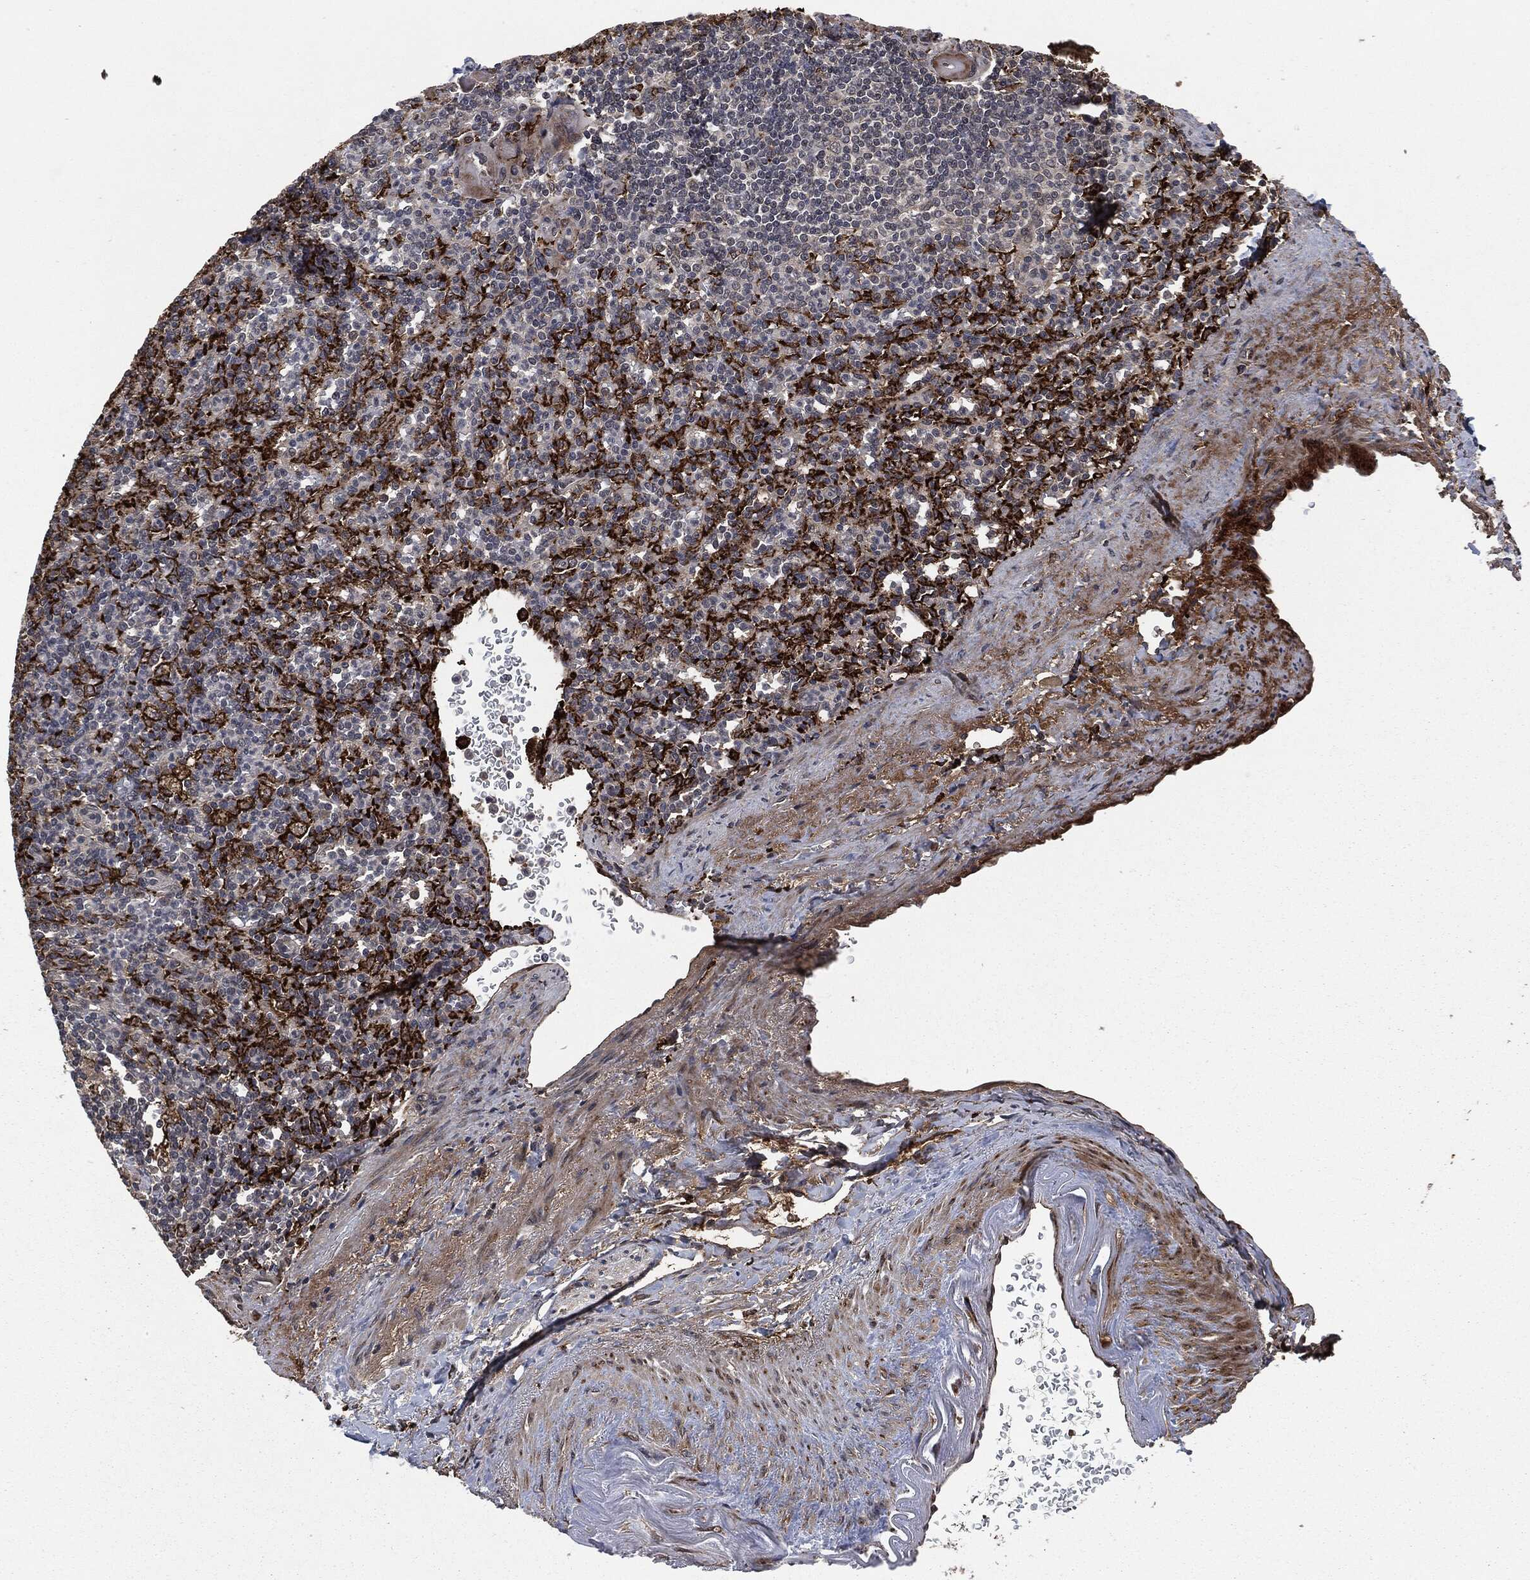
{"staining": {"intensity": "negative", "quantity": "none", "location": "none"}, "tissue": "spleen", "cell_type": "Cells in red pulp", "image_type": "normal", "snomed": [{"axis": "morphology", "description": "Normal tissue, NOS"}, {"axis": "topography", "description": "Spleen"}], "caption": "This is an immunohistochemistry (IHC) photomicrograph of unremarkable human spleen. There is no positivity in cells in red pulp.", "gene": "CRABP2", "patient": {"sex": "female", "age": 74}}